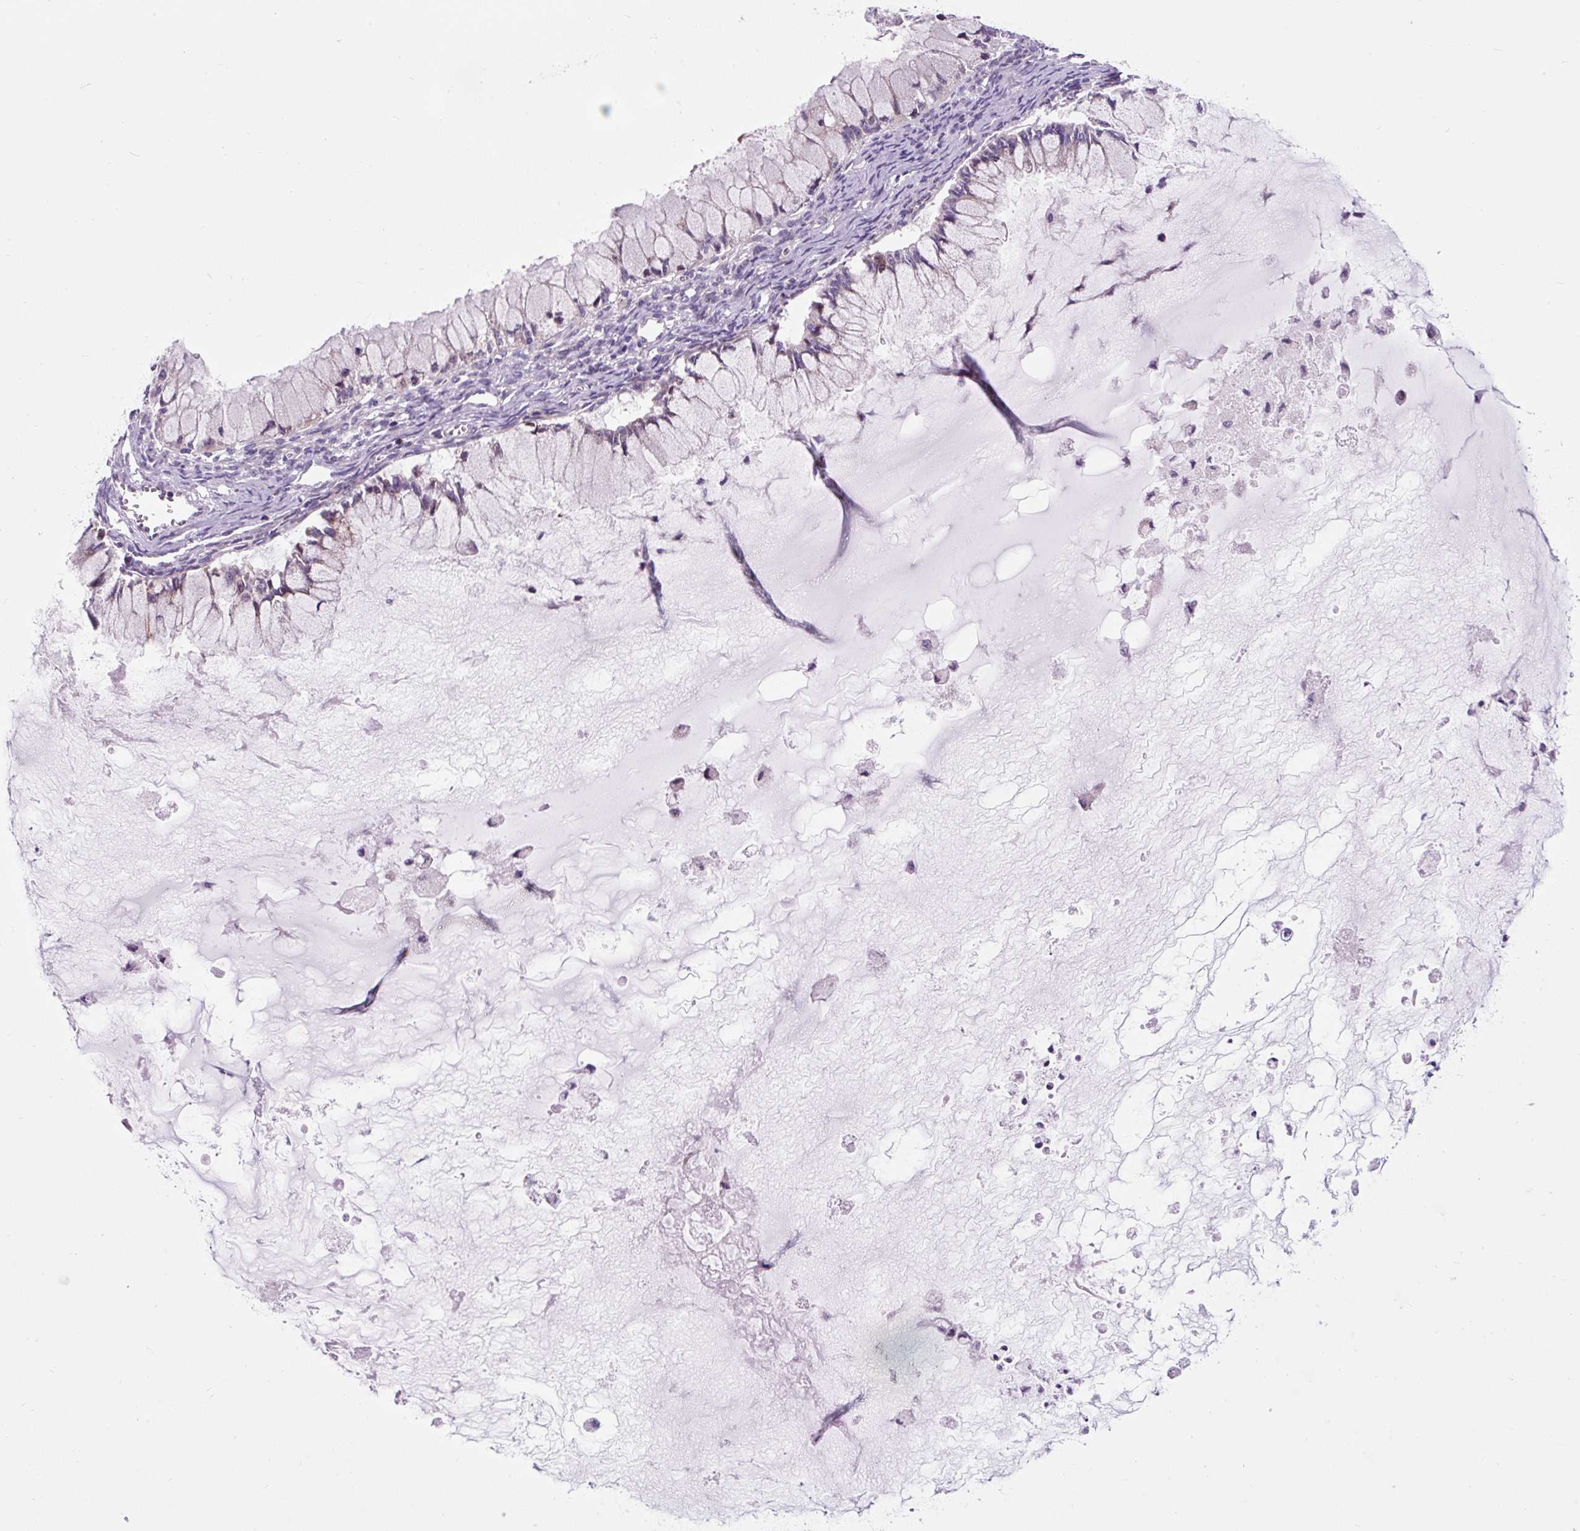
{"staining": {"intensity": "negative", "quantity": "none", "location": "none"}, "tissue": "ovarian cancer", "cell_type": "Tumor cells", "image_type": "cancer", "snomed": [{"axis": "morphology", "description": "Cystadenocarcinoma, mucinous, NOS"}, {"axis": "topography", "description": "Ovary"}], "caption": "Mucinous cystadenocarcinoma (ovarian) stained for a protein using IHC reveals no staining tumor cells.", "gene": "CISD3", "patient": {"sex": "female", "age": 34}}